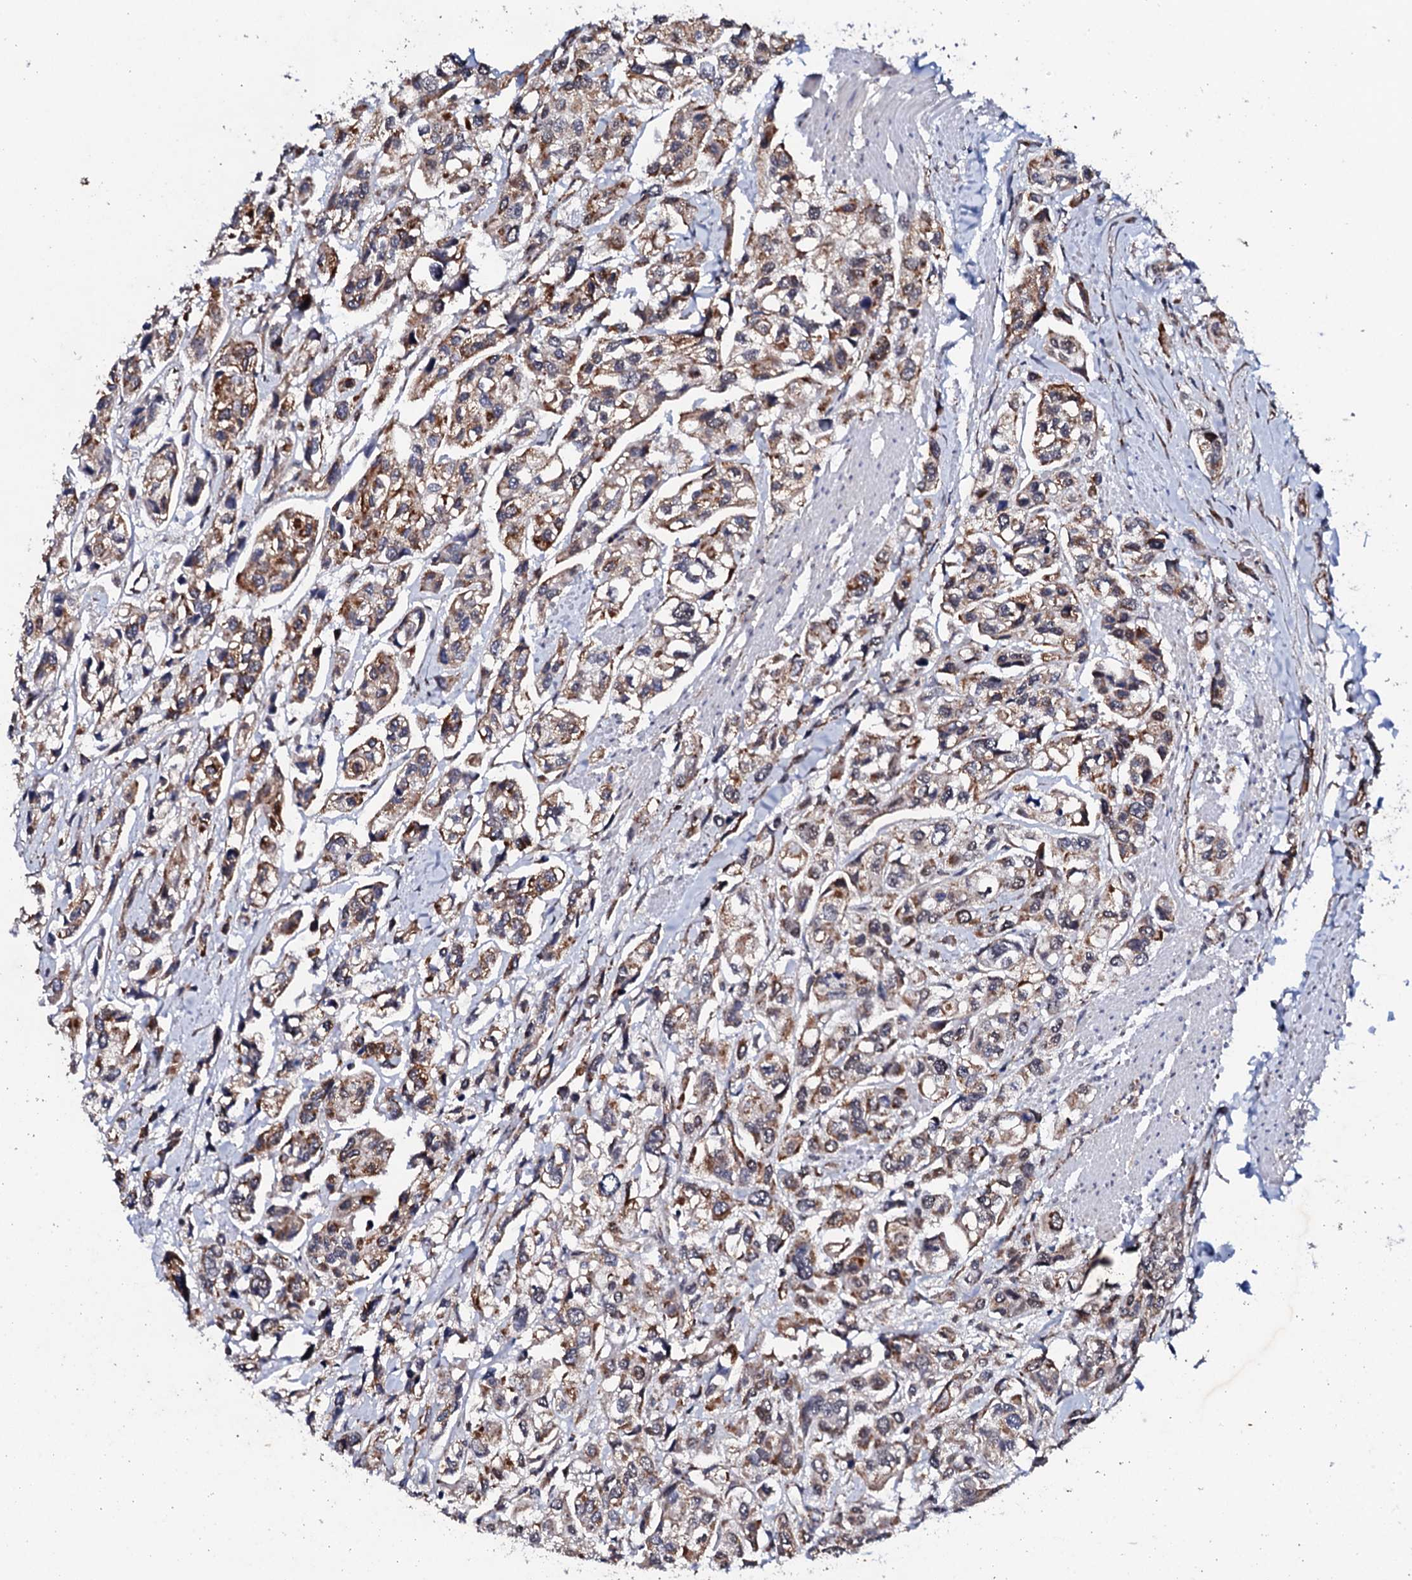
{"staining": {"intensity": "moderate", "quantity": "25%-75%", "location": "cytoplasmic/membranous"}, "tissue": "urothelial cancer", "cell_type": "Tumor cells", "image_type": "cancer", "snomed": [{"axis": "morphology", "description": "Urothelial carcinoma, High grade"}, {"axis": "topography", "description": "Urinary bladder"}], "caption": "The immunohistochemical stain labels moderate cytoplasmic/membranous positivity in tumor cells of urothelial cancer tissue. The protein of interest is shown in brown color, while the nuclei are stained blue.", "gene": "MTIF3", "patient": {"sex": "male", "age": 67}}